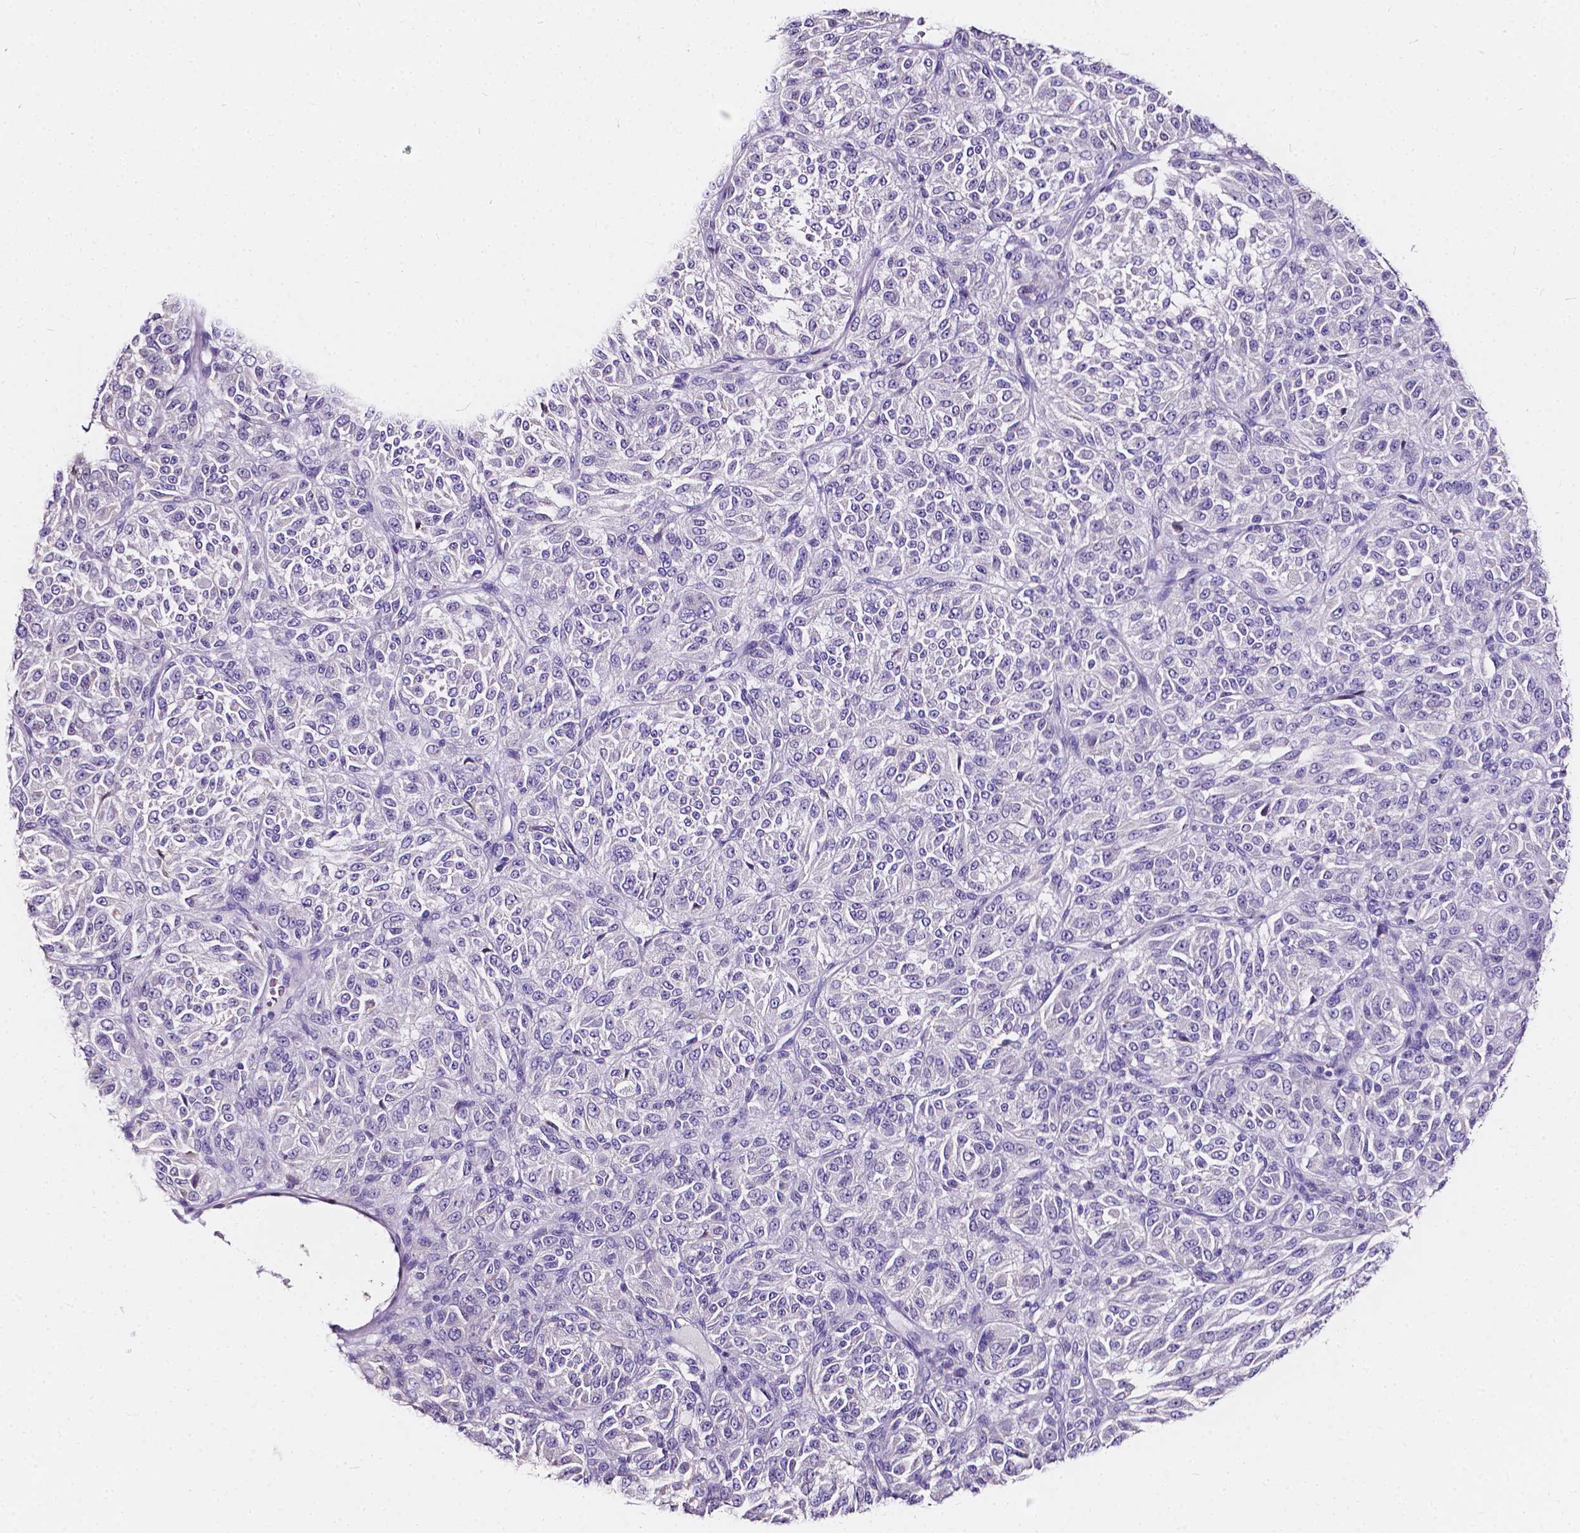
{"staining": {"intensity": "negative", "quantity": "none", "location": "none"}, "tissue": "melanoma", "cell_type": "Tumor cells", "image_type": "cancer", "snomed": [{"axis": "morphology", "description": "Malignant melanoma, Metastatic site"}, {"axis": "topography", "description": "Brain"}], "caption": "Immunohistochemistry micrograph of melanoma stained for a protein (brown), which displays no positivity in tumor cells.", "gene": "CLSTN2", "patient": {"sex": "female", "age": 56}}